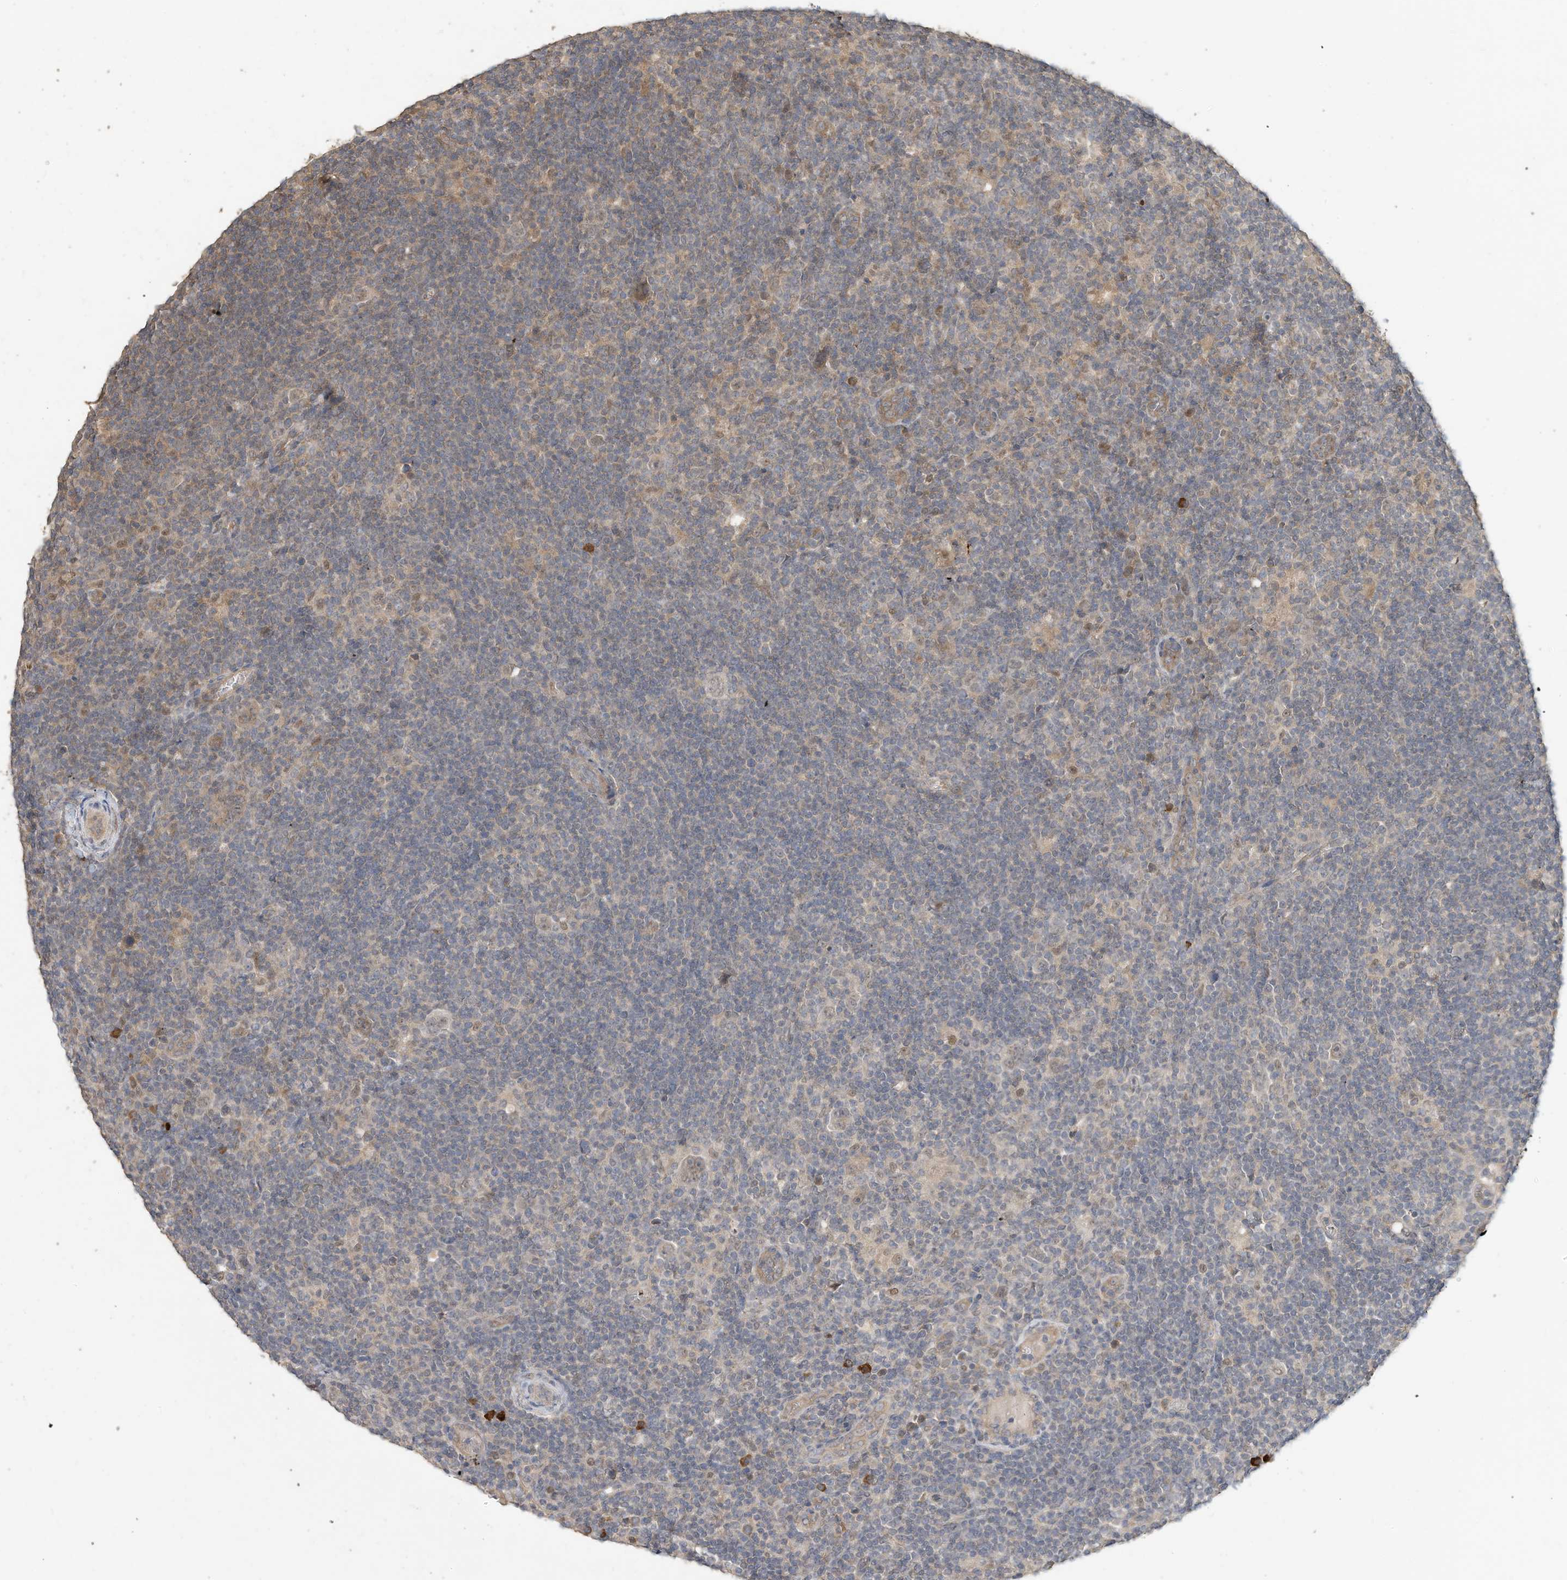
{"staining": {"intensity": "weak", "quantity": "25%-75%", "location": "cytoplasmic/membranous"}, "tissue": "lymphoma", "cell_type": "Tumor cells", "image_type": "cancer", "snomed": [{"axis": "morphology", "description": "Hodgkin's disease, NOS"}, {"axis": "topography", "description": "Lymph node"}], "caption": "A high-resolution photomicrograph shows immunohistochemistry (IHC) staining of Hodgkin's disease, which displays weak cytoplasmic/membranous positivity in approximately 25%-75% of tumor cells.", "gene": "OFD1", "patient": {"sex": "female", "age": 57}}